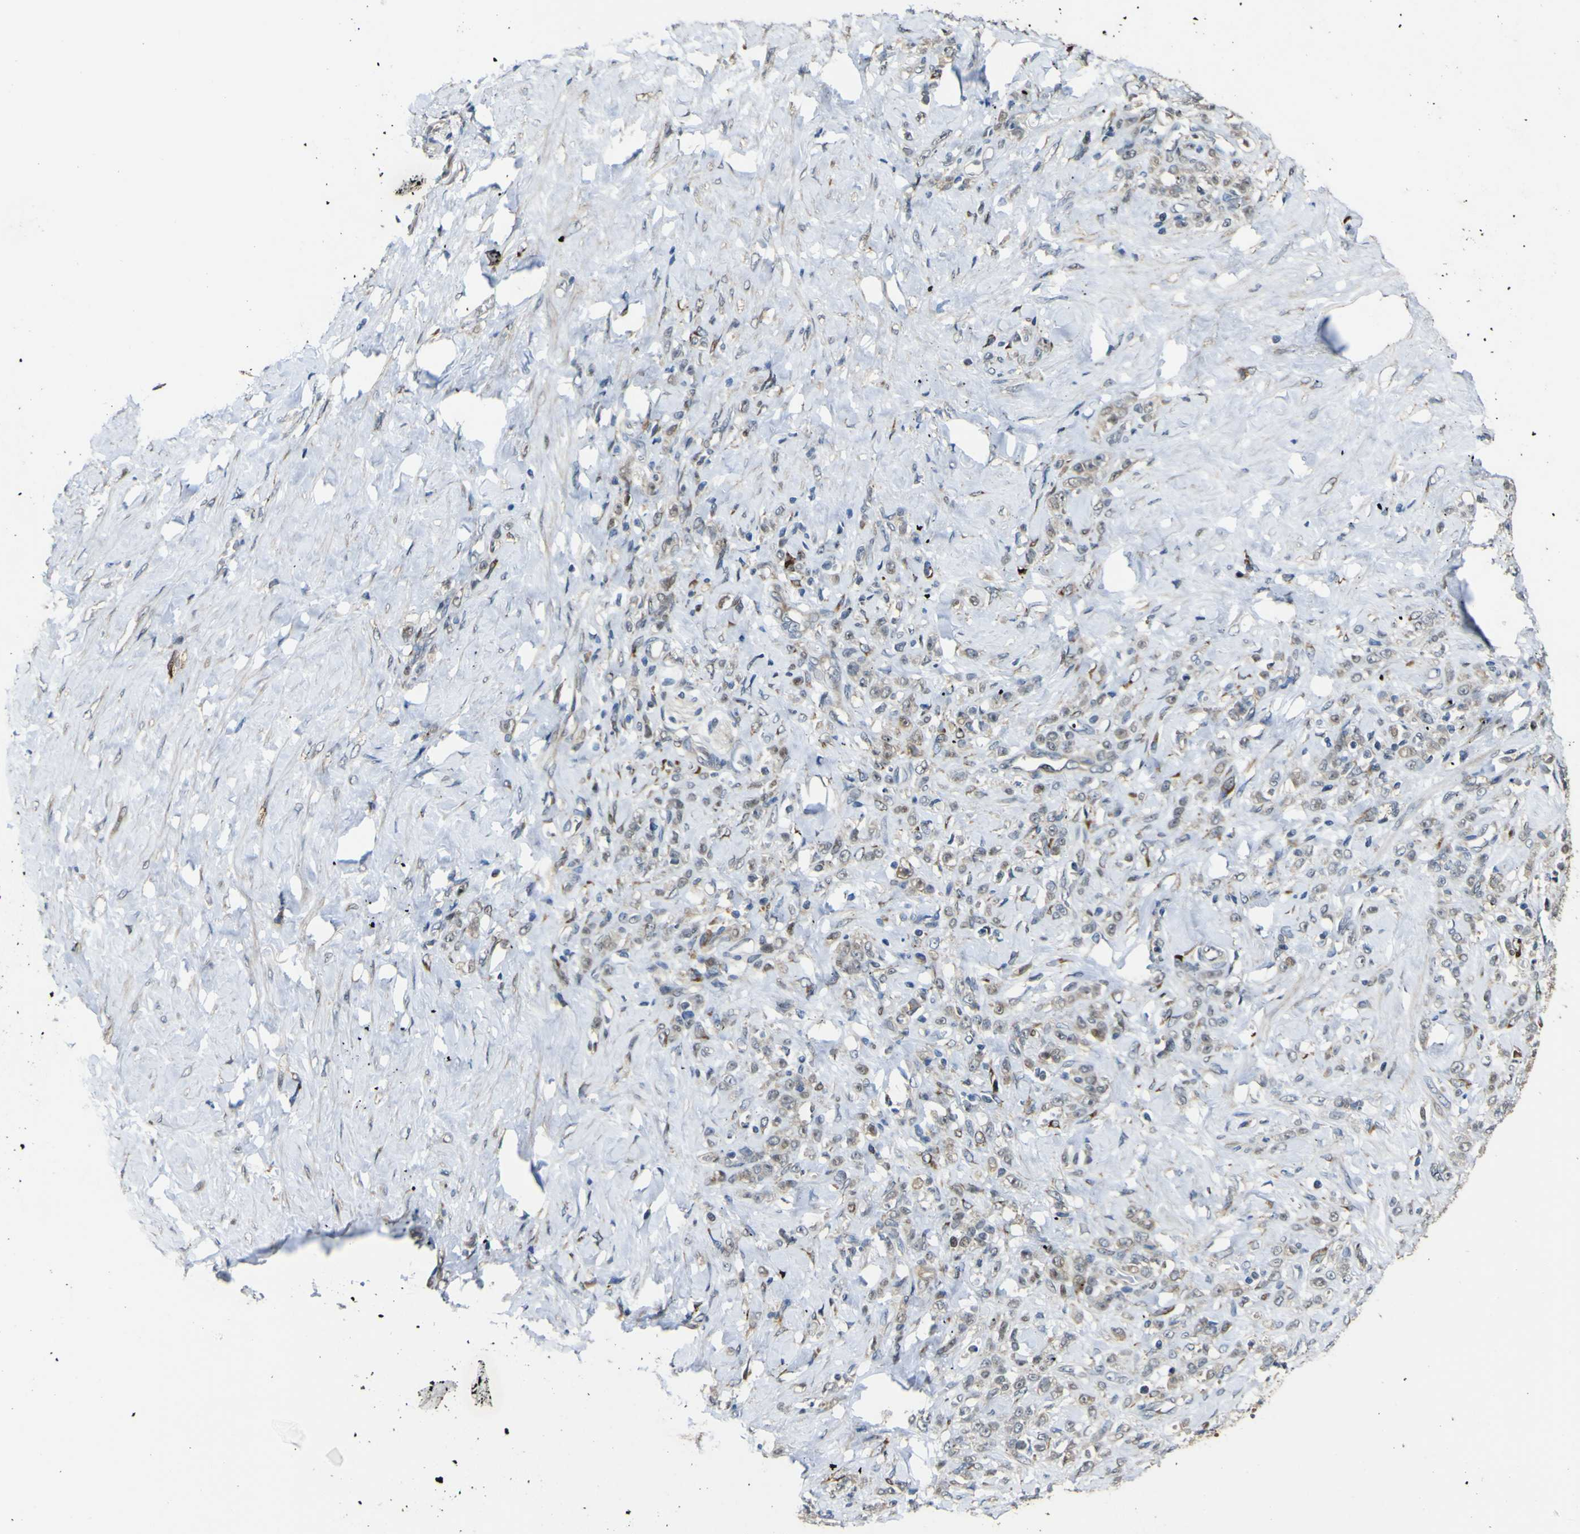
{"staining": {"intensity": "weak", "quantity": ">75%", "location": "cytoplasmic/membranous"}, "tissue": "stomach cancer", "cell_type": "Tumor cells", "image_type": "cancer", "snomed": [{"axis": "morphology", "description": "Adenocarcinoma, NOS"}, {"axis": "topography", "description": "Stomach"}], "caption": "An image showing weak cytoplasmic/membranous expression in about >75% of tumor cells in stomach cancer (adenocarcinoma), as visualized by brown immunohistochemical staining.", "gene": "LBHD1", "patient": {"sex": "male", "age": 82}}